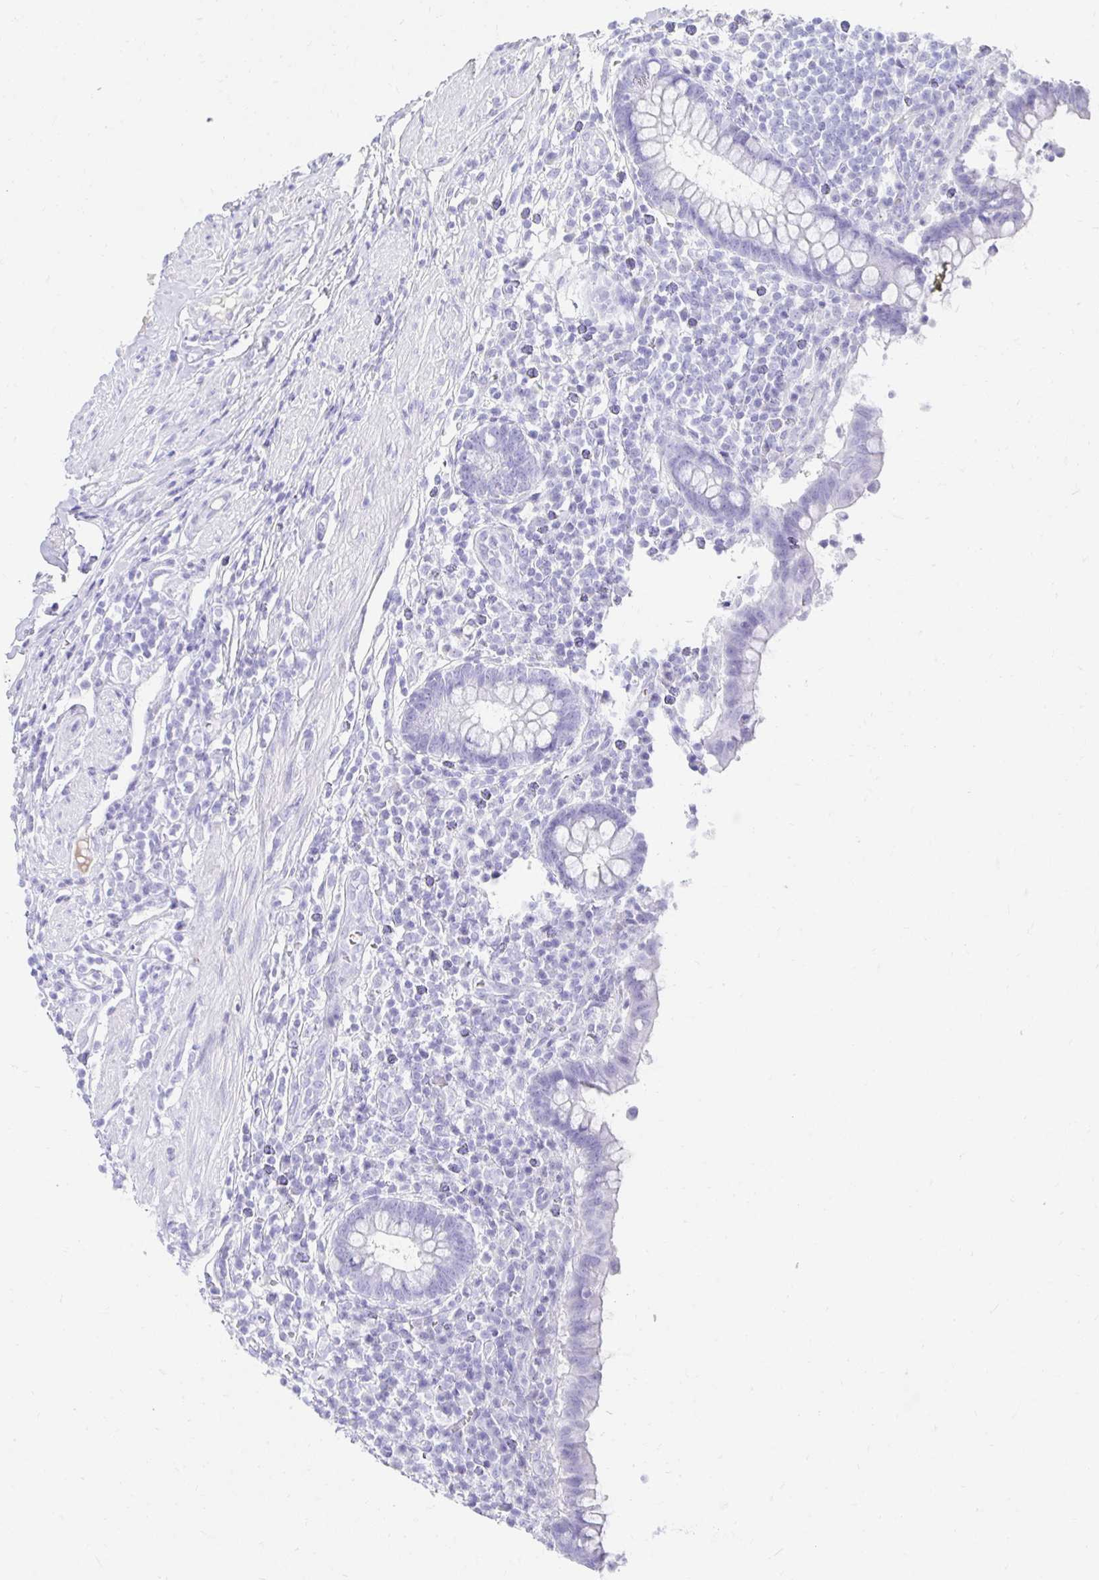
{"staining": {"intensity": "negative", "quantity": "none", "location": "none"}, "tissue": "appendix", "cell_type": "Glandular cells", "image_type": "normal", "snomed": [{"axis": "morphology", "description": "Normal tissue, NOS"}, {"axis": "topography", "description": "Appendix"}], "caption": "This is a micrograph of IHC staining of normal appendix, which shows no positivity in glandular cells.", "gene": "TNNT1", "patient": {"sex": "female", "age": 56}}